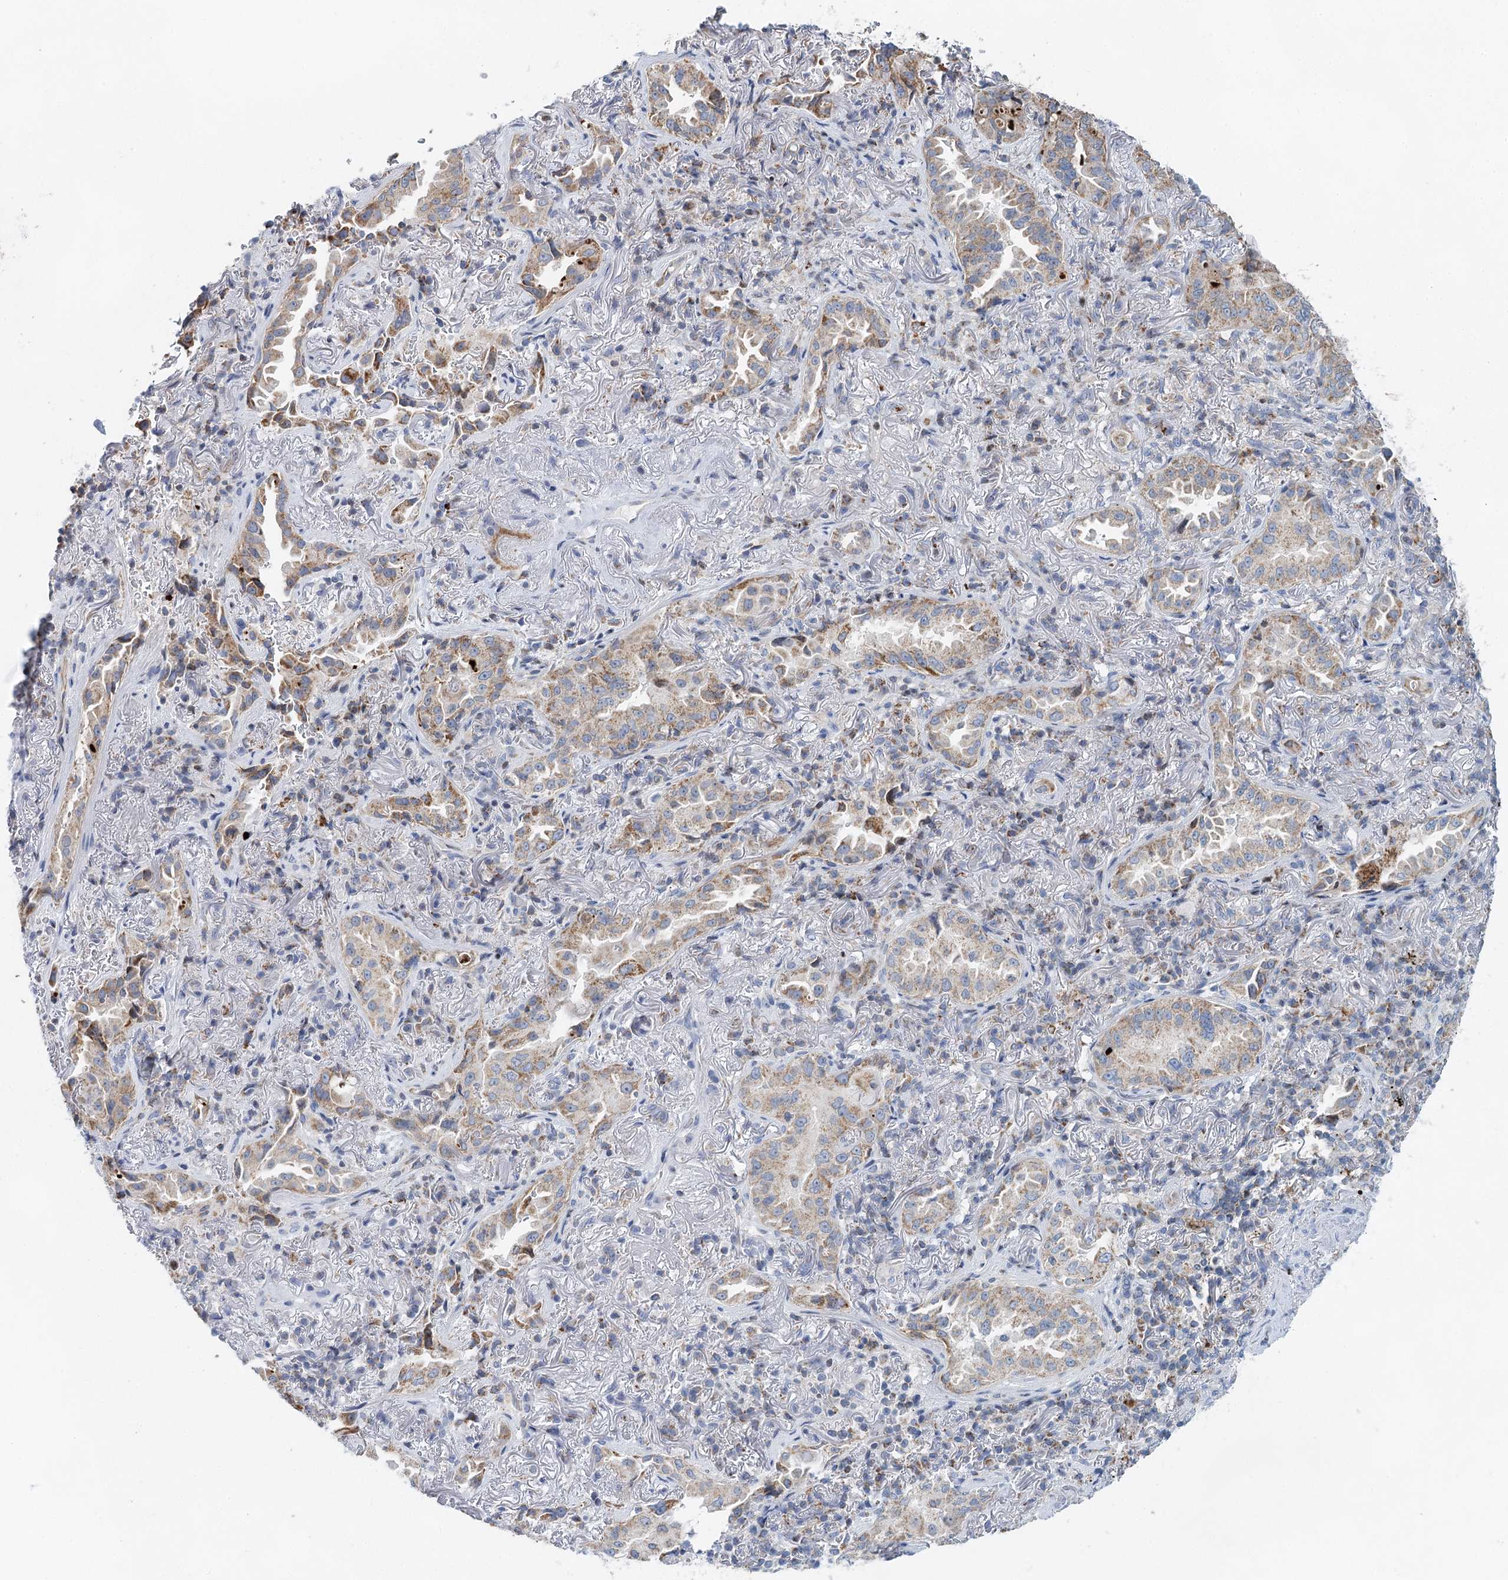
{"staining": {"intensity": "moderate", "quantity": "<25%", "location": "cytoplasmic/membranous"}, "tissue": "lung cancer", "cell_type": "Tumor cells", "image_type": "cancer", "snomed": [{"axis": "morphology", "description": "Adenocarcinoma, NOS"}, {"axis": "topography", "description": "Lung"}], "caption": "An immunohistochemistry (IHC) image of tumor tissue is shown. Protein staining in brown shows moderate cytoplasmic/membranous positivity in adenocarcinoma (lung) within tumor cells. The staining was performed using DAB, with brown indicating positive protein expression. Nuclei are stained blue with hematoxylin.", "gene": "XPO6", "patient": {"sex": "female", "age": 69}}